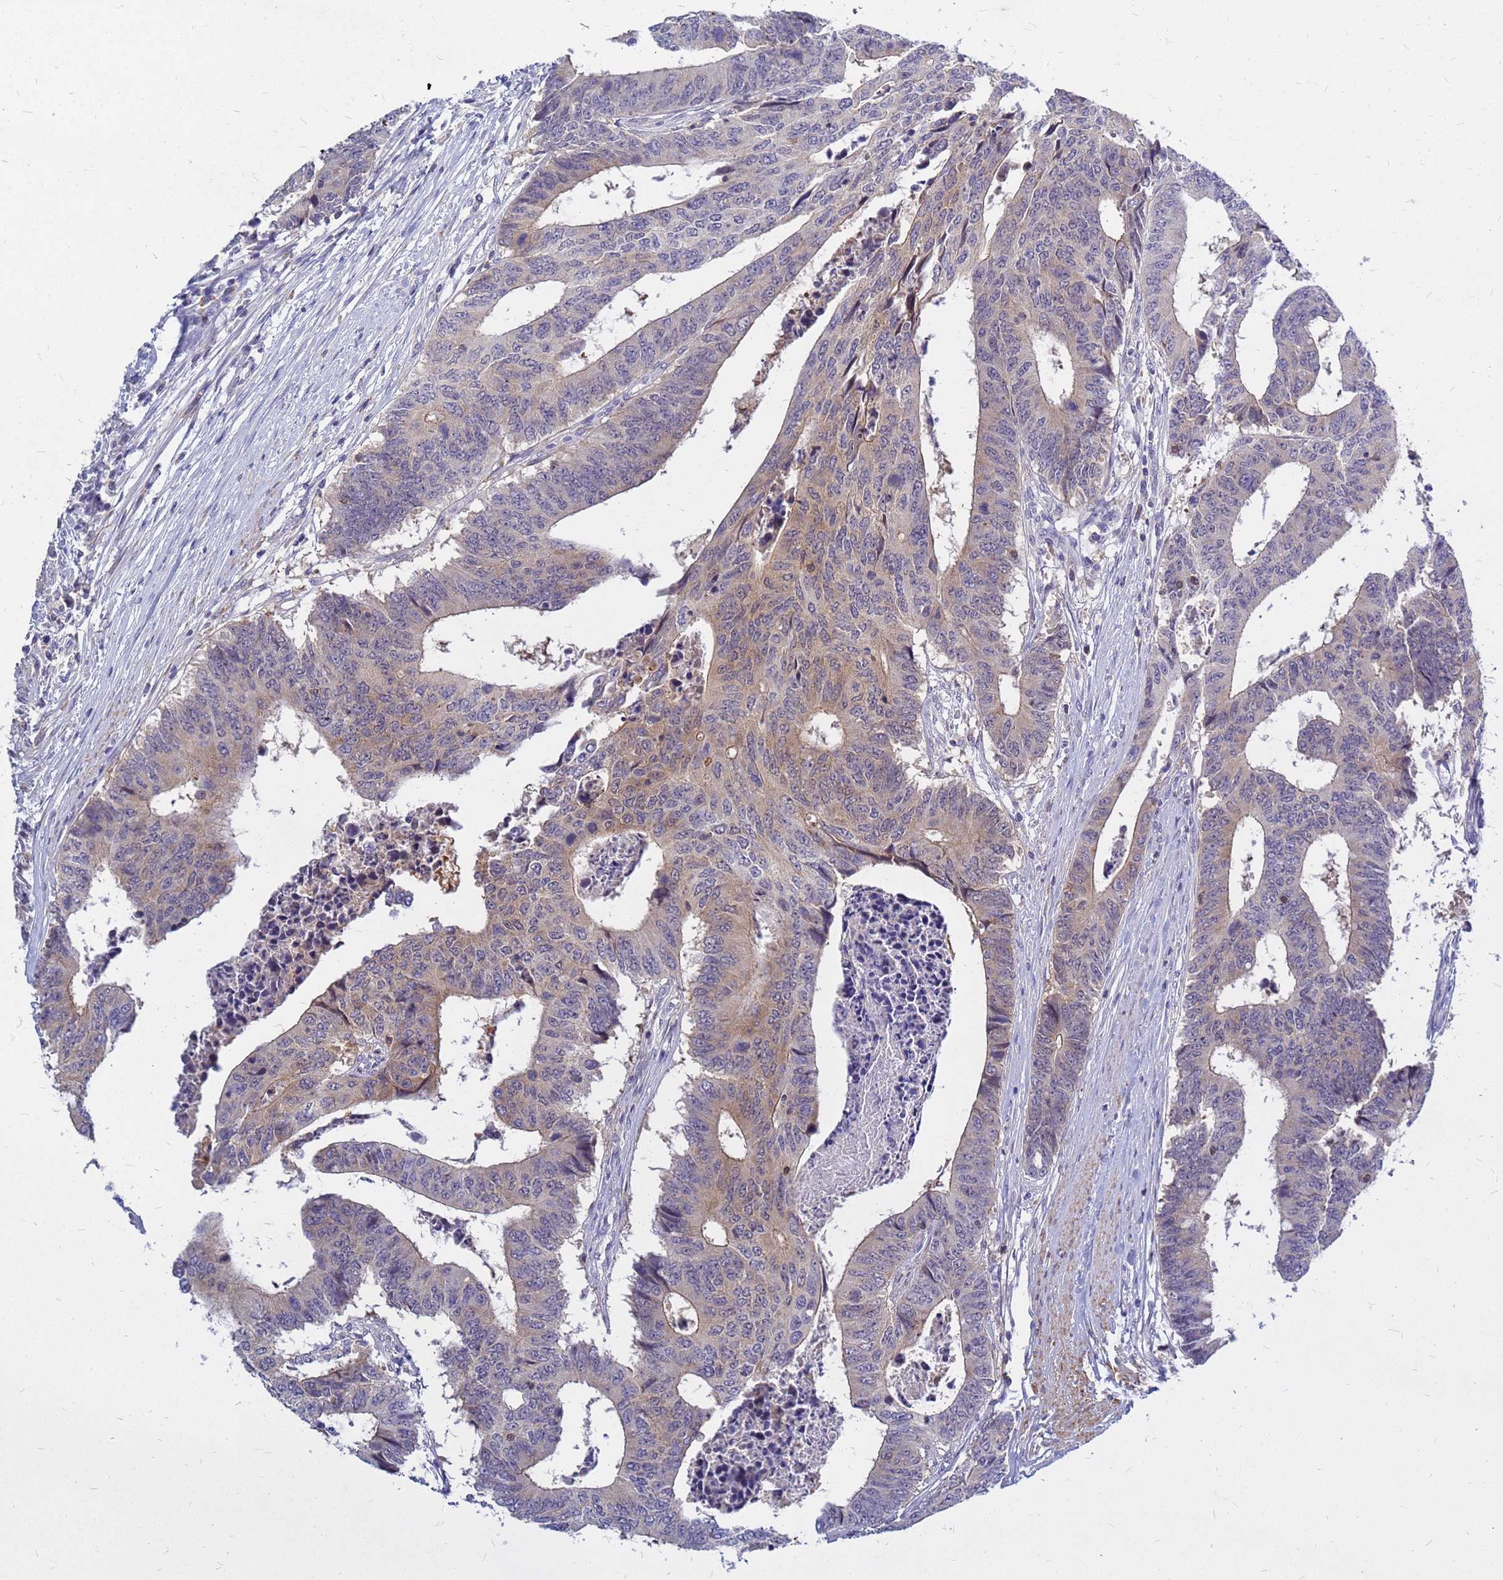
{"staining": {"intensity": "weak", "quantity": "<25%", "location": "cytoplasmic/membranous"}, "tissue": "colorectal cancer", "cell_type": "Tumor cells", "image_type": "cancer", "snomed": [{"axis": "morphology", "description": "Adenocarcinoma, NOS"}, {"axis": "topography", "description": "Rectum"}], "caption": "IHC micrograph of human adenocarcinoma (colorectal) stained for a protein (brown), which exhibits no expression in tumor cells.", "gene": "SRGAP3", "patient": {"sex": "male", "age": 84}}